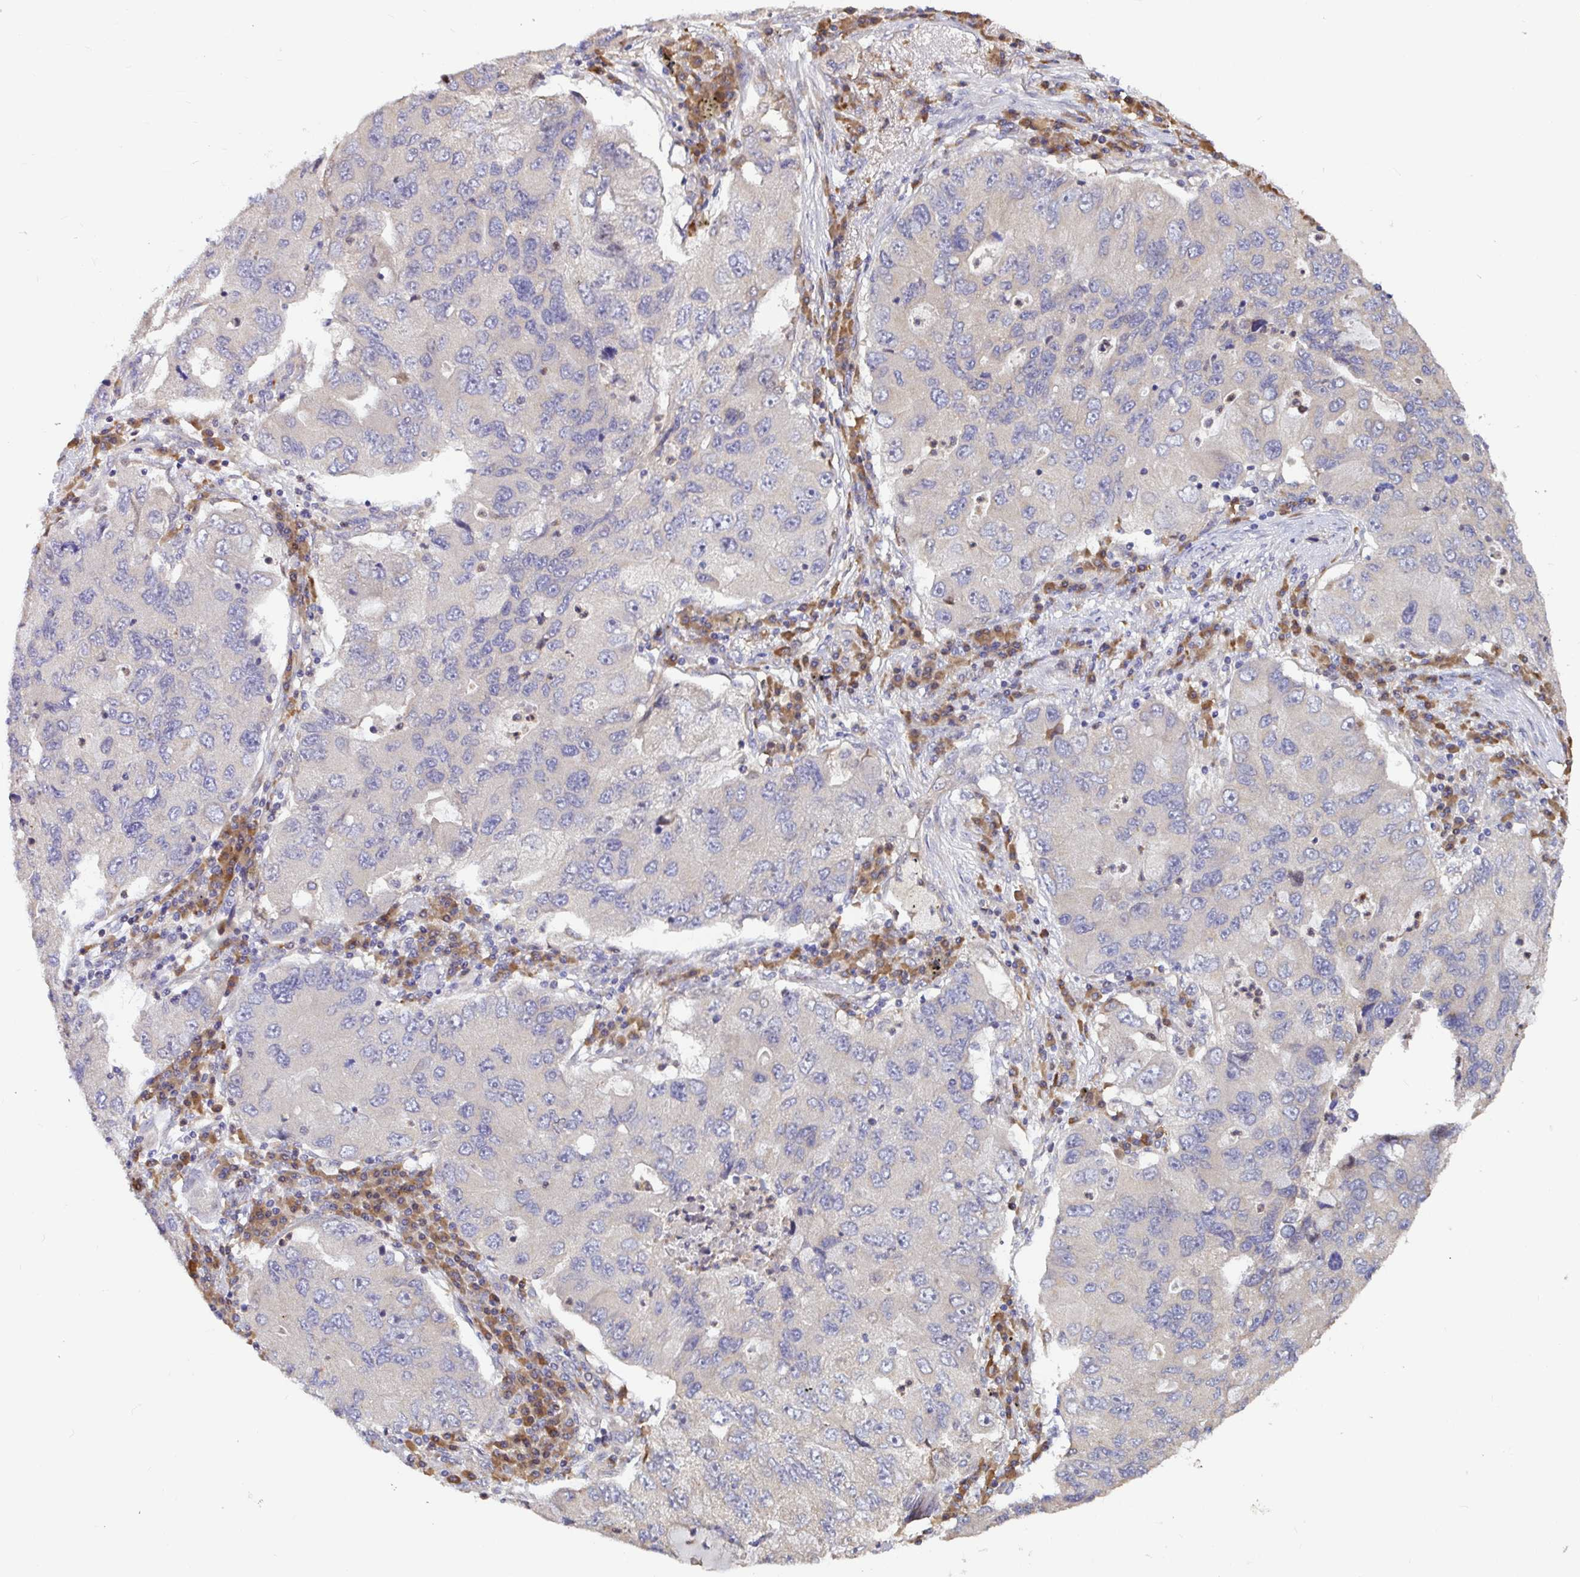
{"staining": {"intensity": "negative", "quantity": "none", "location": "none"}, "tissue": "lung cancer", "cell_type": "Tumor cells", "image_type": "cancer", "snomed": [{"axis": "morphology", "description": "Adenocarcinoma, NOS"}, {"axis": "morphology", "description": "Adenocarcinoma, metastatic, NOS"}, {"axis": "topography", "description": "Lymph node"}, {"axis": "topography", "description": "Lung"}], "caption": "Immunohistochemical staining of metastatic adenocarcinoma (lung) displays no significant staining in tumor cells.", "gene": "ELP1", "patient": {"sex": "female", "age": 54}}